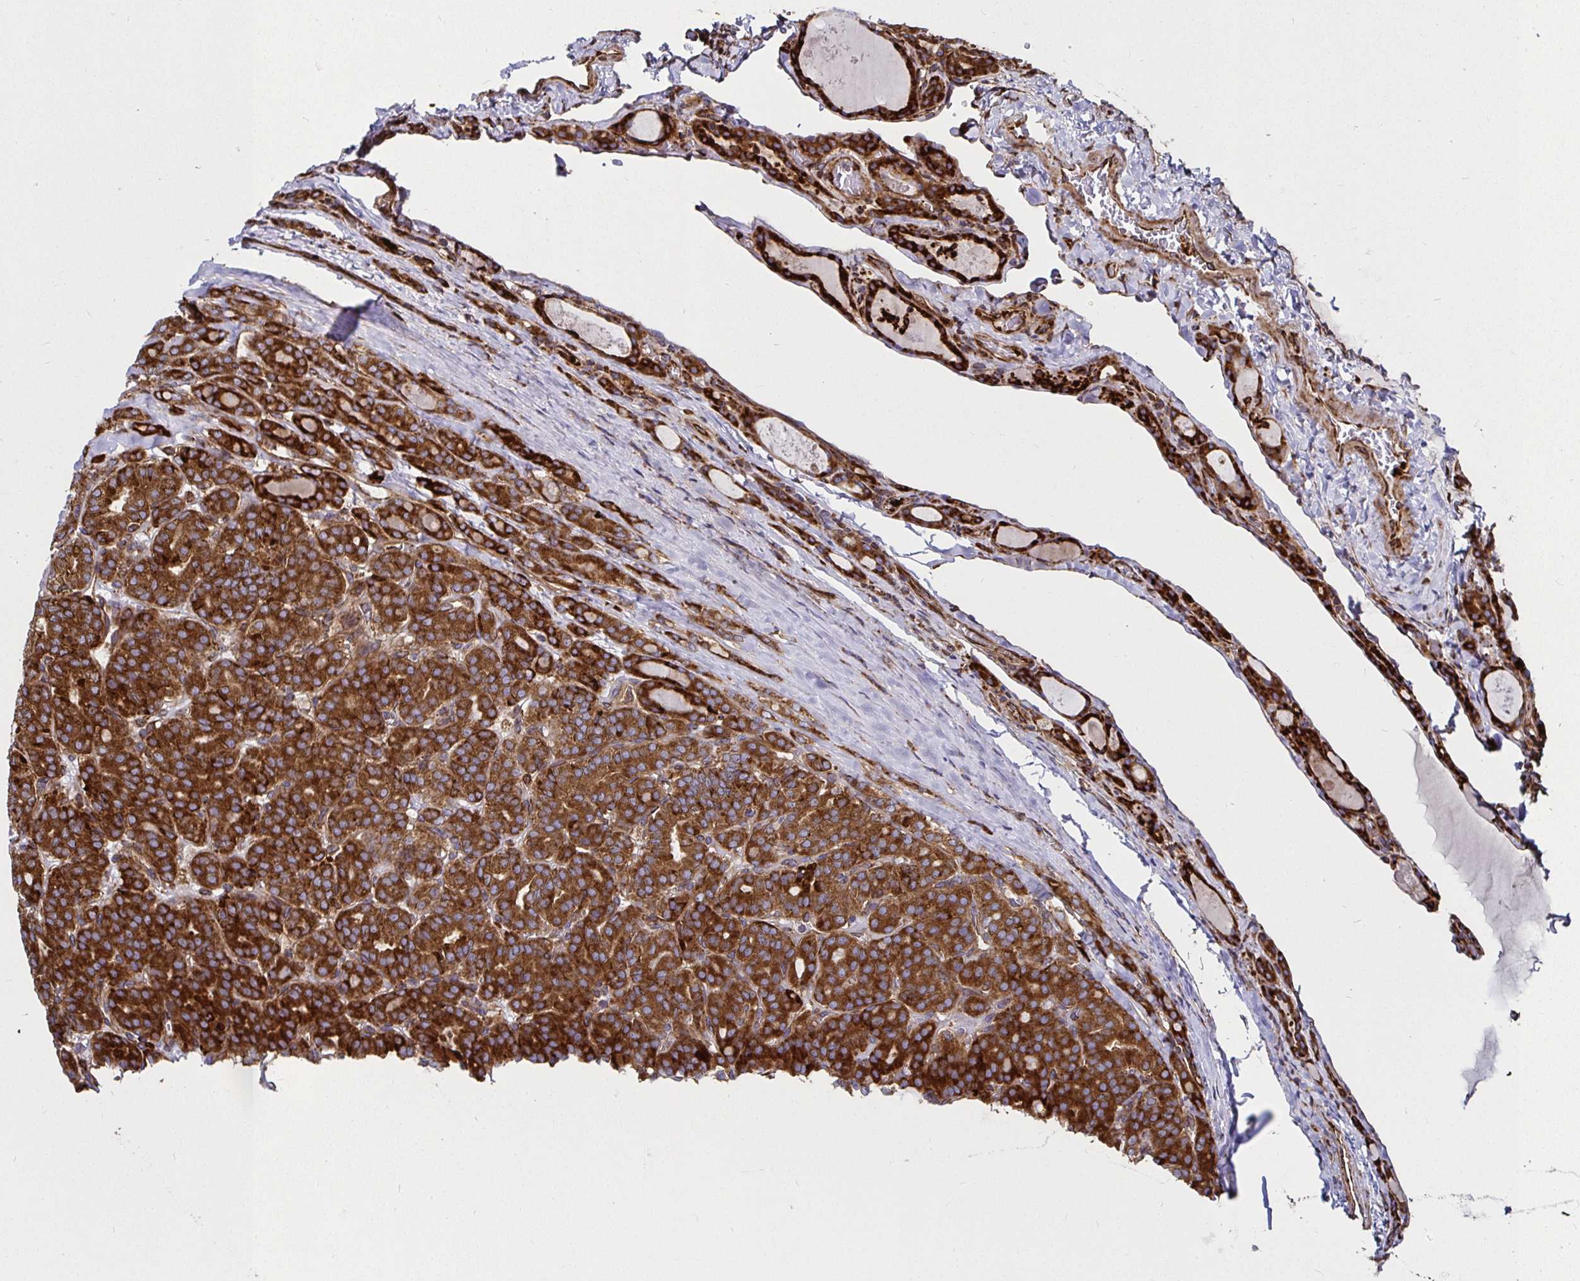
{"staining": {"intensity": "strong", "quantity": ">75%", "location": "cytoplasmic/membranous"}, "tissue": "thyroid cancer", "cell_type": "Tumor cells", "image_type": "cancer", "snomed": [{"axis": "morphology", "description": "Normal tissue, NOS"}, {"axis": "morphology", "description": "Follicular adenoma carcinoma, NOS"}, {"axis": "topography", "description": "Thyroid gland"}], "caption": "Immunohistochemical staining of human thyroid cancer (follicular adenoma carcinoma) exhibits high levels of strong cytoplasmic/membranous protein expression in about >75% of tumor cells. (brown staining indicates protein expression, while blue staining denotes nuclei).", "gene": "SMYD3", "patient": {"sex": "female", "age": 31}}